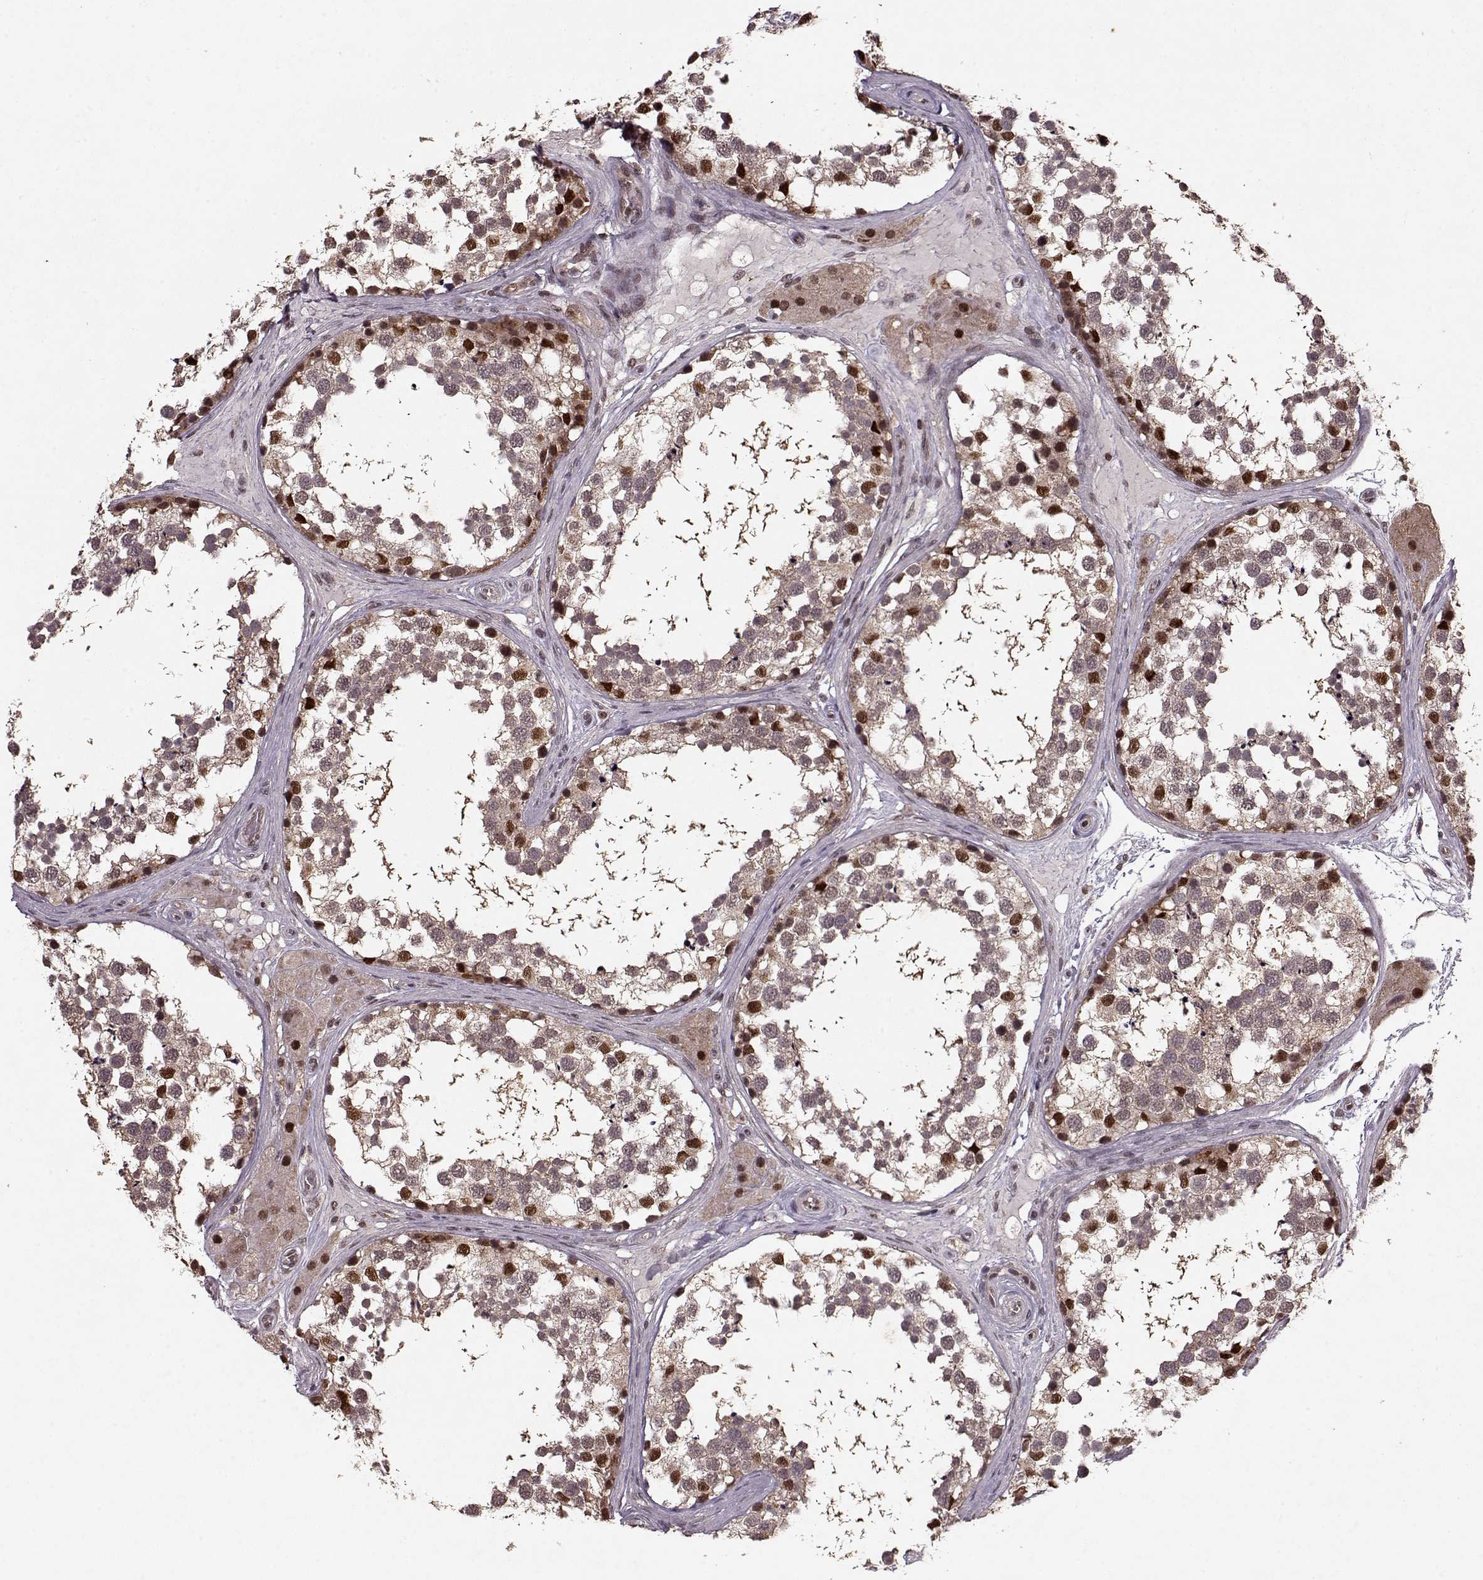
{"staining": {"intensity": "strong", "quantity": "25%-75%", "location": "nuclear"}, "tissue": "testis", "cell_type": "Cells in seminiferous ducts", "image_type": "normal", "snomed": [{"axis": "morphology", "description": "Normal tissue, NOS"}, {"axis": "morphology", "description": "Seminoma, NOS"}, {"axis": "topography", "description": "Testis"}], "caption": "Benign testis was stained to show a protein in brown. There is high levels of strong nuclear positivity in about 25%-75% of cells in seminiferous ducts. (Brightfield microscopy of DAB IHC at high magnification).", "gene": "PSMA7", "patient": {"sex": "male", "age": 65}}